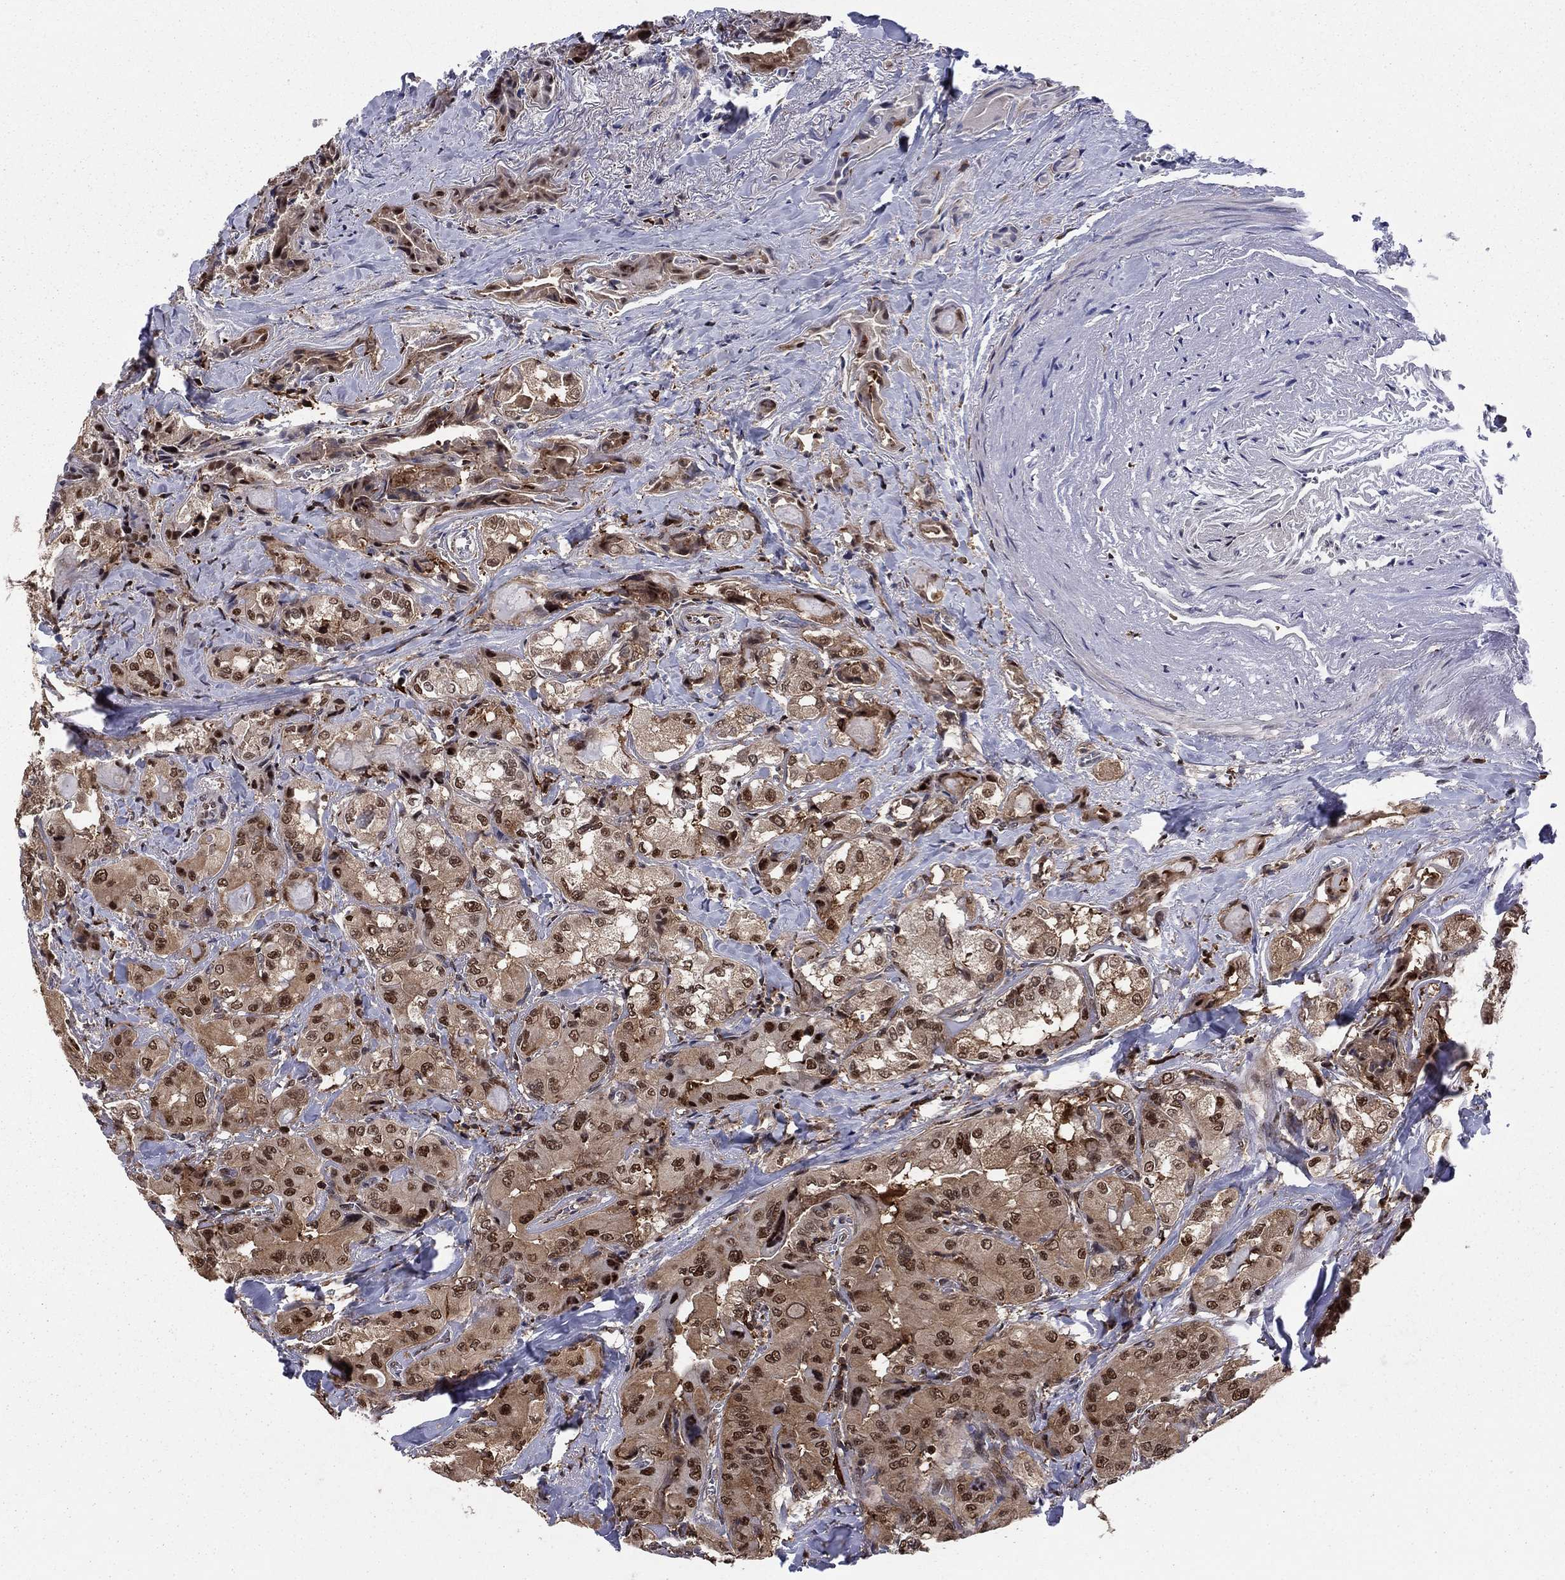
{"staining": {"intensity": "moderate", "quantity": "25%-75%", "location": "cytoplasmic/membranous,nuclear"}, "tissue": "thyroid cancer", "cell_type": "Tumor cells", "image_type": "cancer", "snomed": [{"axis": "morphology", "description": "Normal tissue, NOS"}, {"axis": "morphology", "description": "Papillary adenocarcinoma, NOS"}, {"axis": "topography", "description": "Thyroid gland"}], "caption": "An image of thyroid cancer (papillary adenocarcinoma) stained for a protein demonstrates moderate cytoplasmic/membranous and nuclear brown staining in tumor cells.", "gene": "PSMD2", "patient": {"sex": "female", "age": 66}}